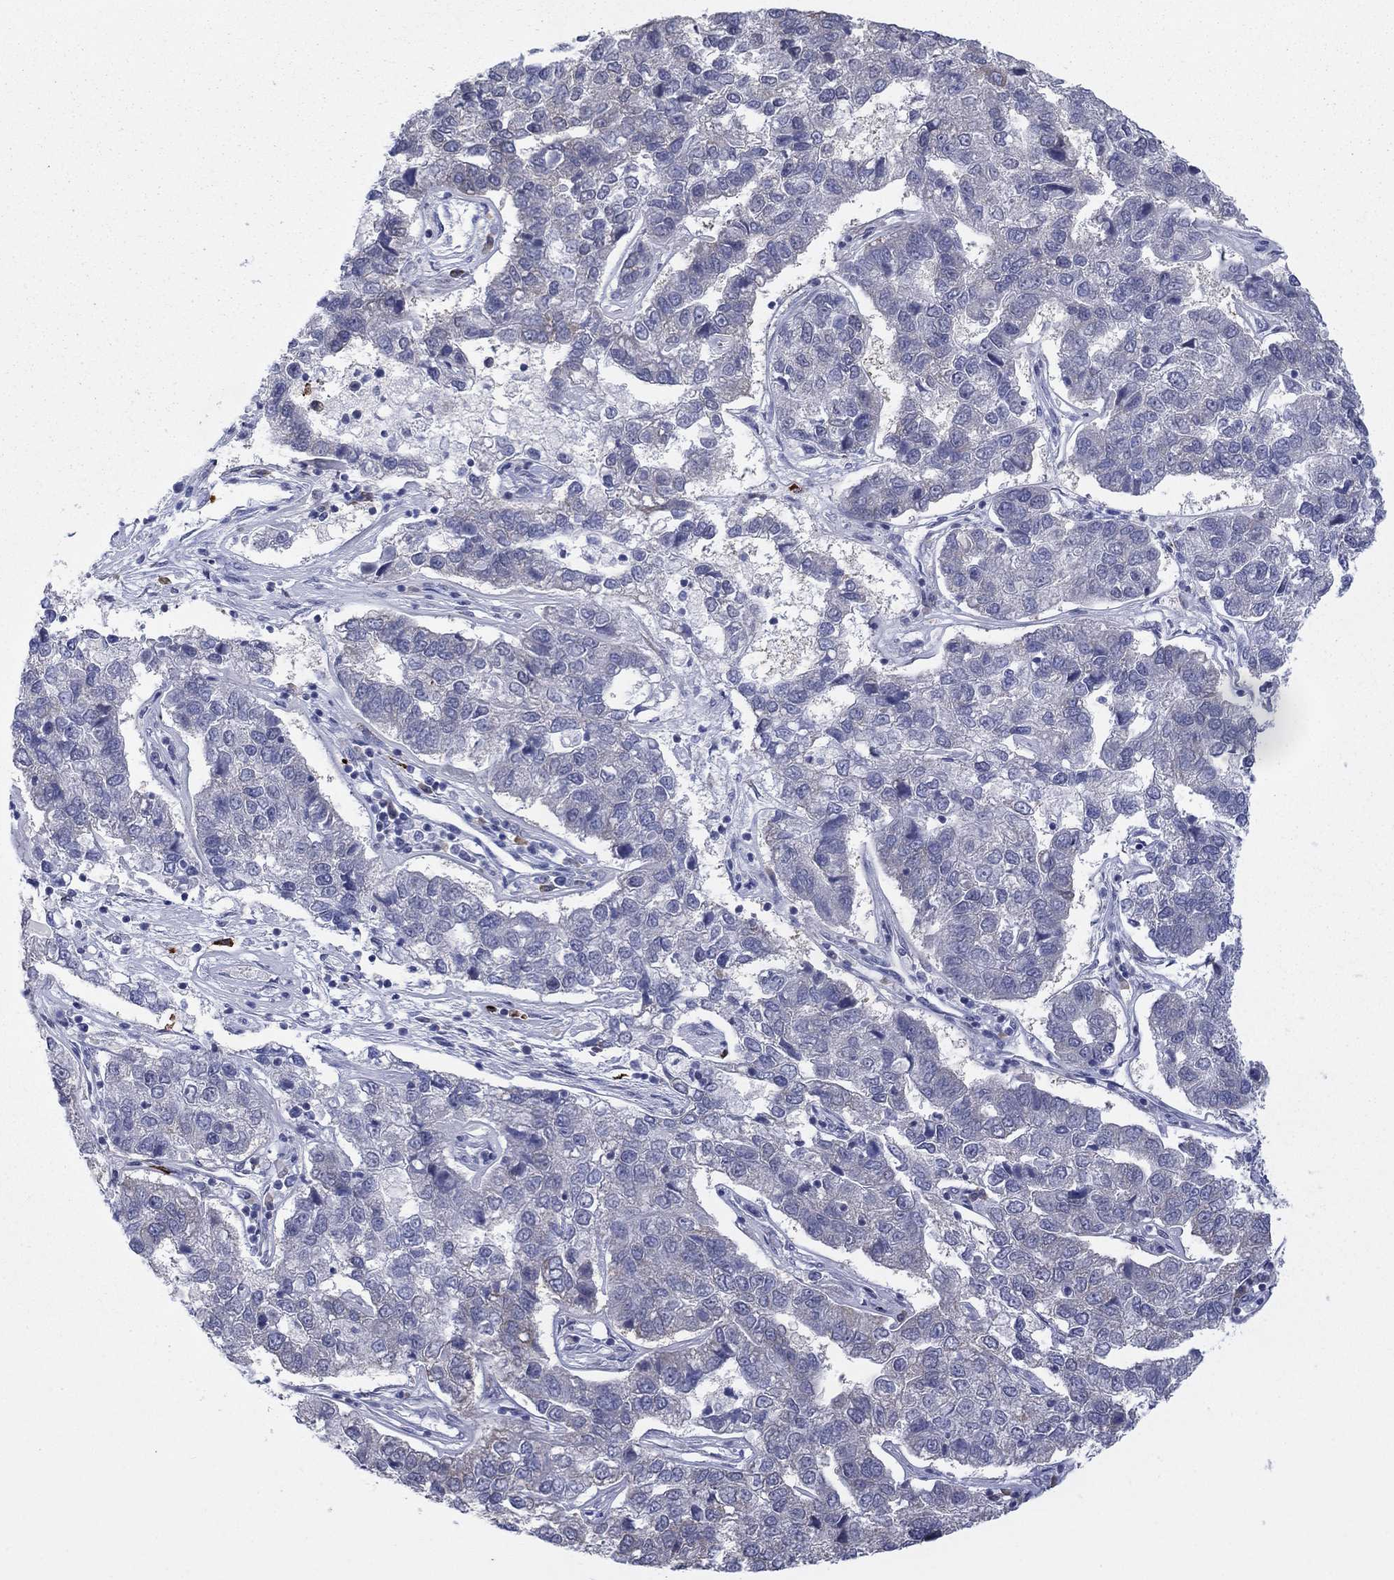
{"staining": {"intensity": "negative", "quantity": "none", "location": "none"}, "tissue": "pancreatic cancer", "cell_type": "Tumor cells", "image_type": "cancer", "snomed": [{"axis": "morphology", "description": "Adenocarcinoma, NOS"}, {"axis": "topography", "description": "Pancreas"}], "caption": "Immunohistochemistry (IHC) image of neoplastic tissue: pancreatic cancer stained with DAB demonstrates no significant protein staining in tumor cells. Brightfield microscopy of IHC stained with DAB (3,3'-diaminobenzidine) (brown) and hematoxylin (blue), captured at high magnification.", "gene": "MTRFR", "patient": {"sex": "female", "age": 61}}